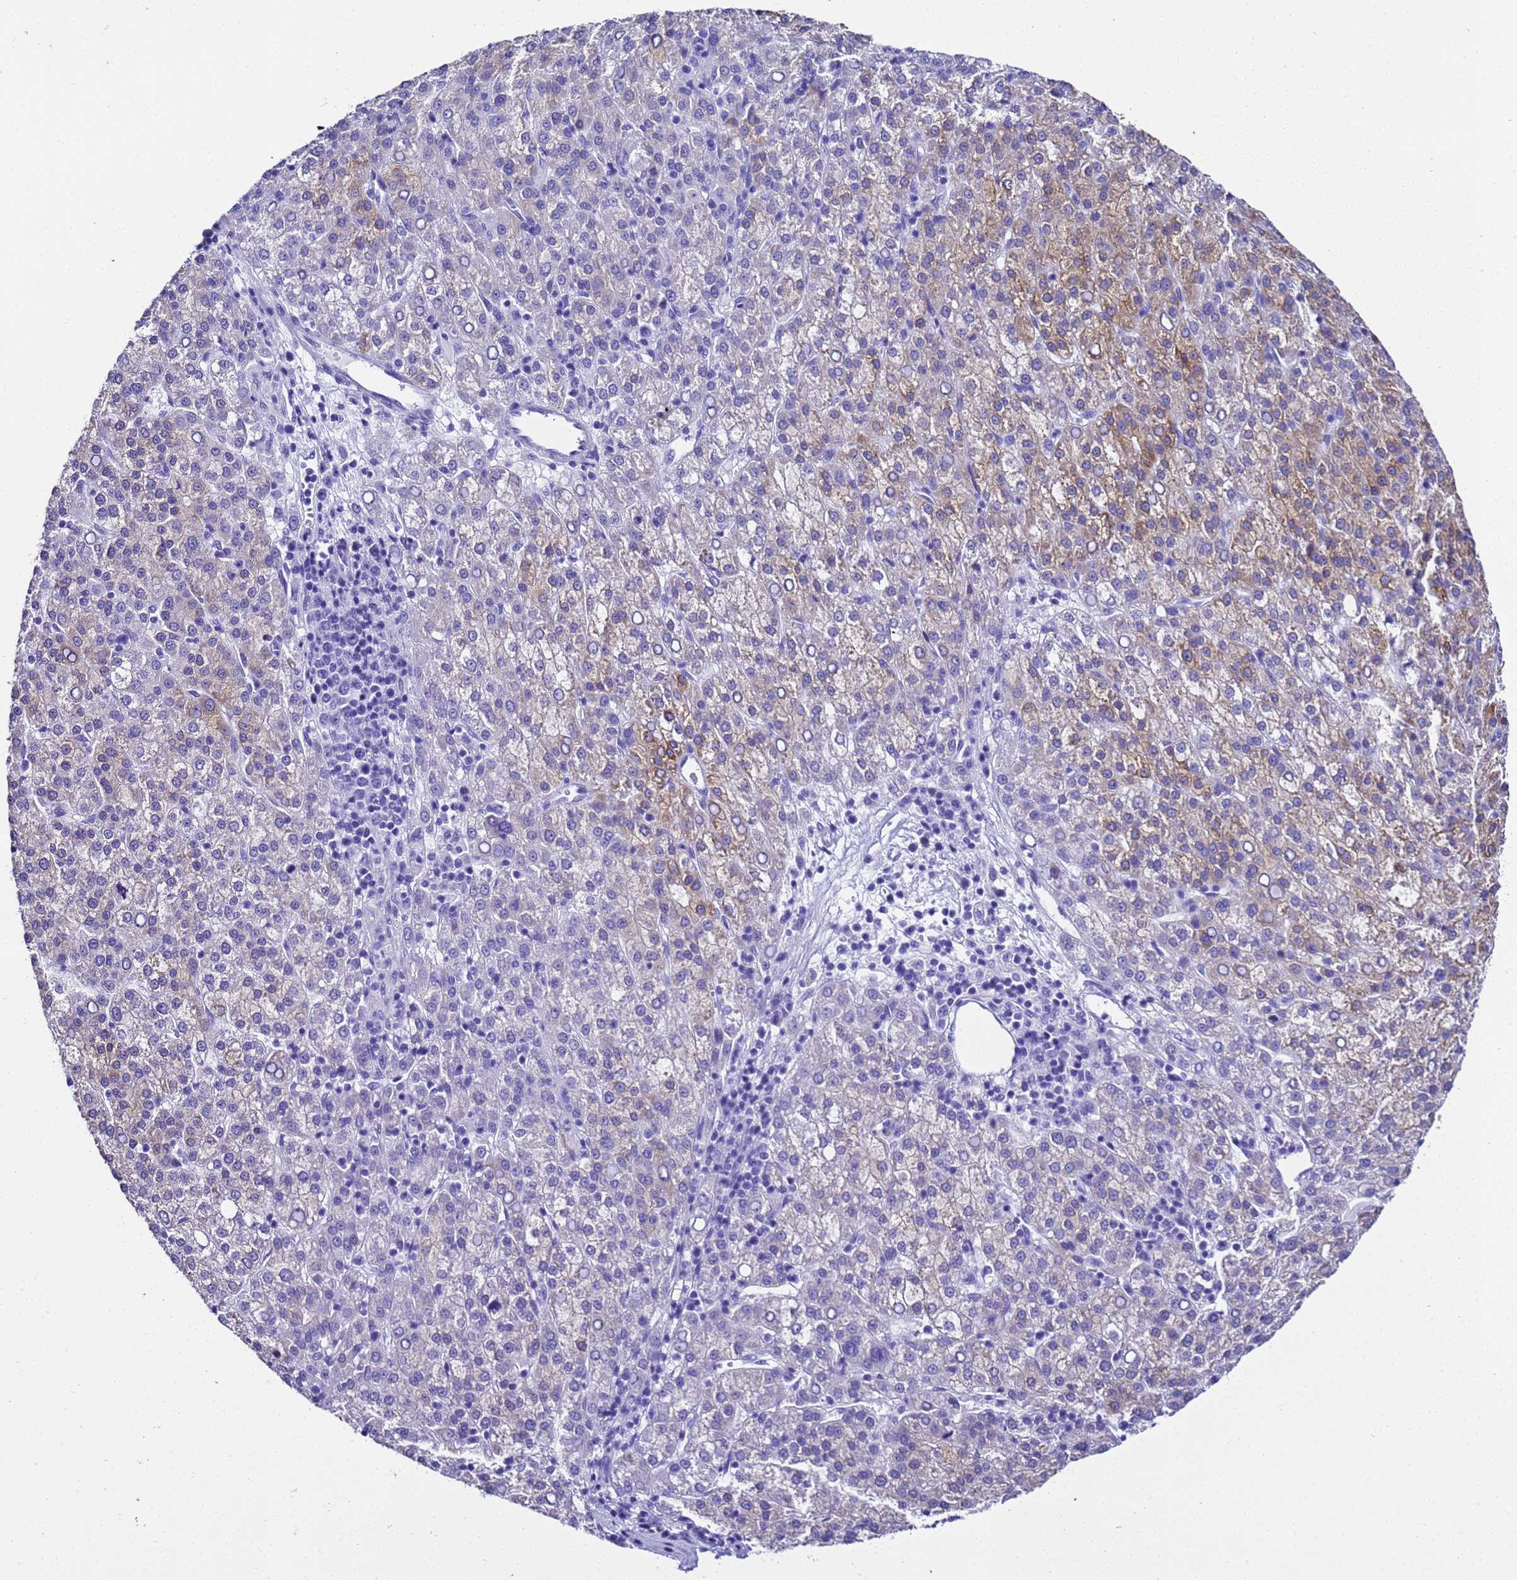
{"staining": {"intensity": "moderate", "quantity": "<25%", "location": "cytoplasmic/membranous"}, "tissue": "liver cancer", "cell_type": "Tumor cells", "image_type": "cancer", "snomed": [{"axis": "morphology", "description": "Carcinoma, Hepatocellular, NOS"}, {"axis": "topography", "description": "Liver"}], "caption": "A low amount of moderate cytoplasmic/membranous staining is seen in about <25% of tumor cells in hepatocellular carcinoma (liver) tissue.", "gene": "UGT2B10", "patient": {"sex": "female", "age": 58}}